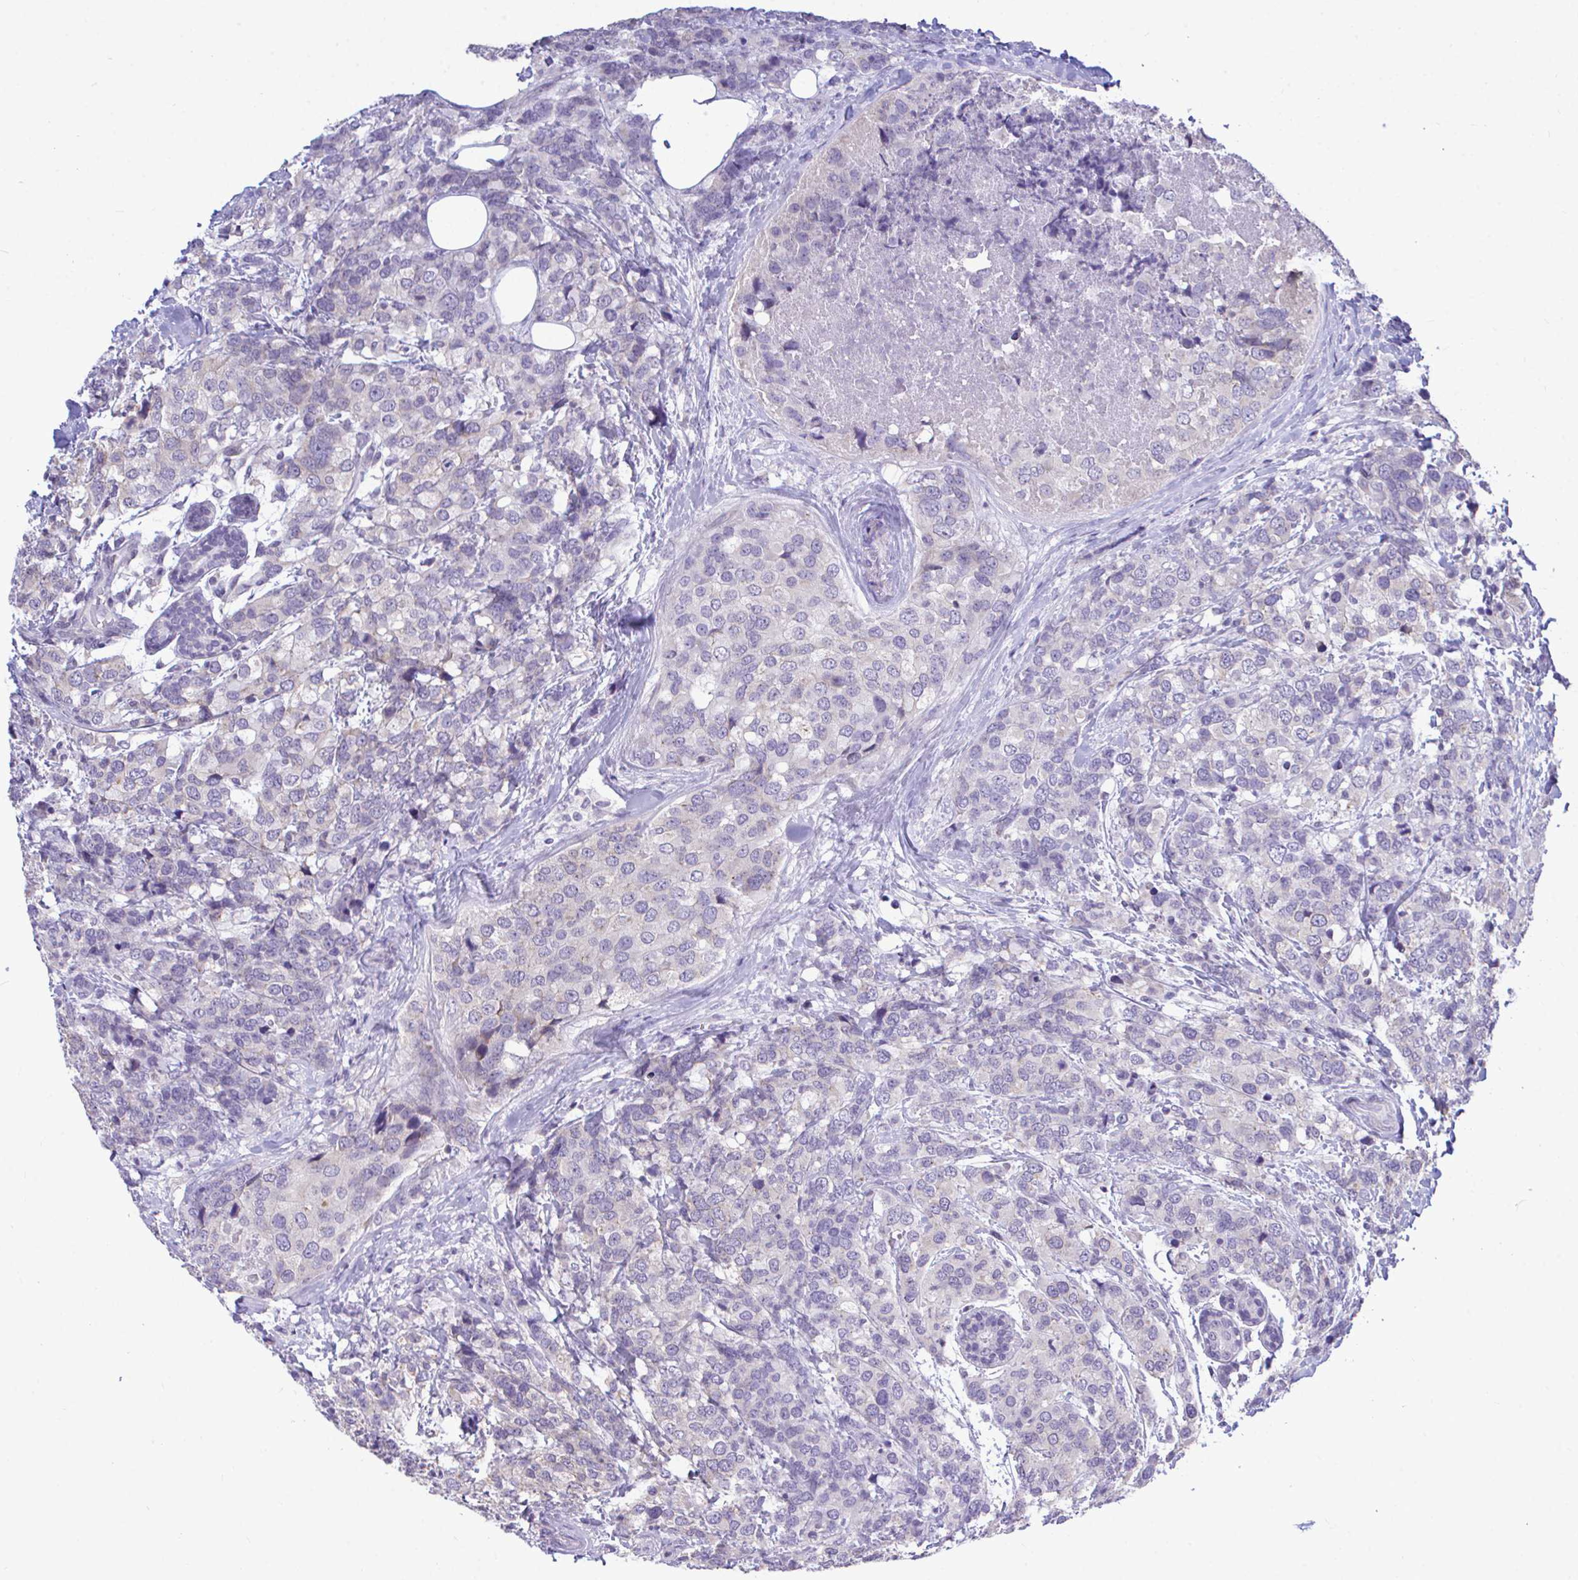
{"staining": {"intensity": "weak", "quantity": "<25%", "location": "cytoplasmic/membranous"}, "tissue": "breast cancer", "cell_type": "Tumor cells", "image_type": "cancer", "snomed": [{"axis": "morphology", "description": "Lobular carcinoma"}, {"axis": "topography", "description": "Breast"}], "caption": "Immunohistochemistry (IHC) image of neoplastic tissue: breast cancer (lobular carcinoma) stained with DAB reveals no significant protein staining in tumor cells.", "gene": "PIGK", "patient": {"sex": "female", "age": 59}}